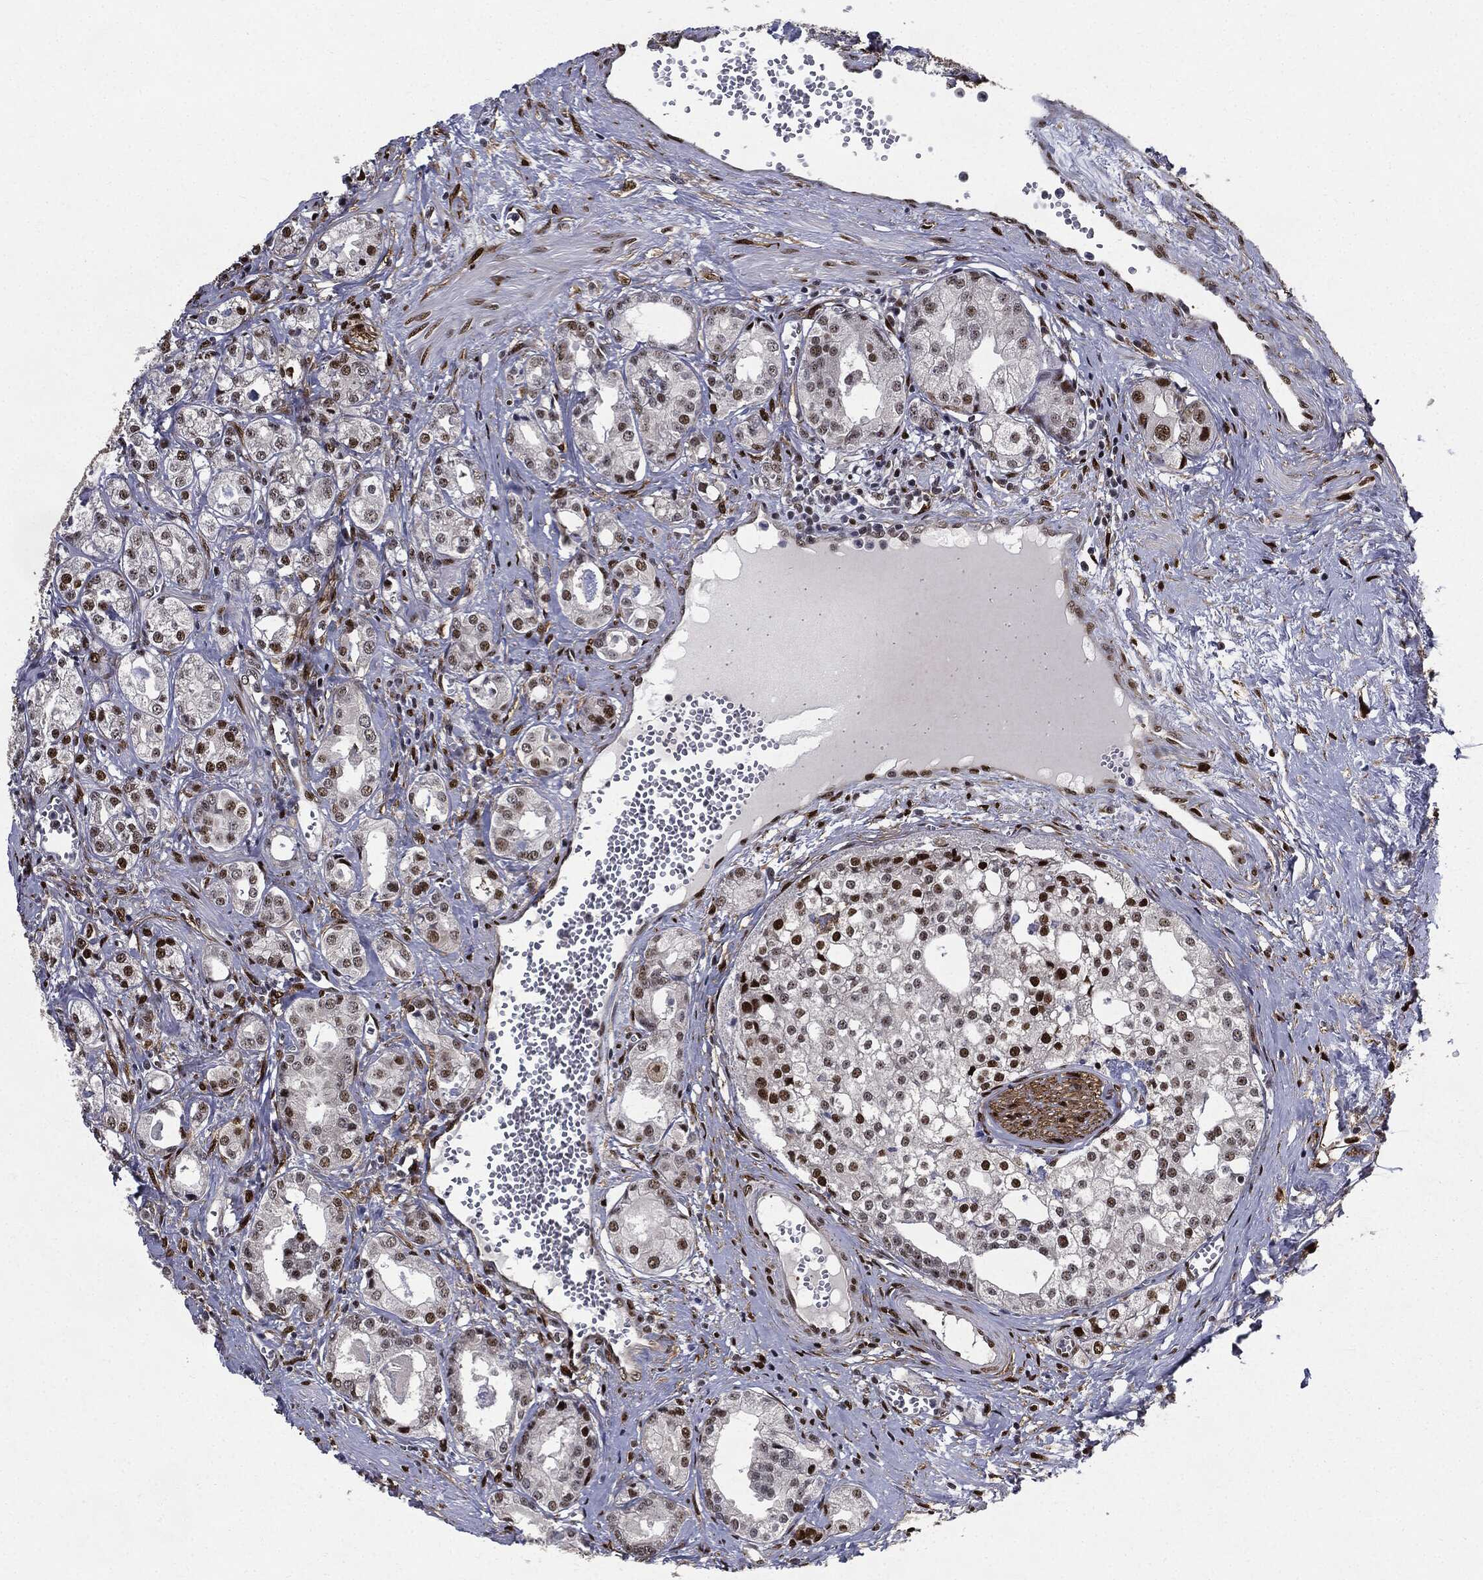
{"staining": {"intensity": "strong", "quantity": "<25%", "location": "nuclear"}, "tissue": "prostate cancer", "cell_type": "Tumor cells", "image_type": "cancer", "snomed": [{"axis": "morphology", "description": "Adenocarcinoma, NOS"}, {"axis": "topography", "description": "Prostate and seminal vesicle, NOS"}, {"axis": "topography", "description": "Prostate"}], "caption": "Immunohistochemistry image of human prostate cancer stained for a protein (brown), which shows medium levels of strong nuclear staining in approximately <25% of tumor cells.", "gene": "JUN", "patient": {"sex": "male", "age": 62}}